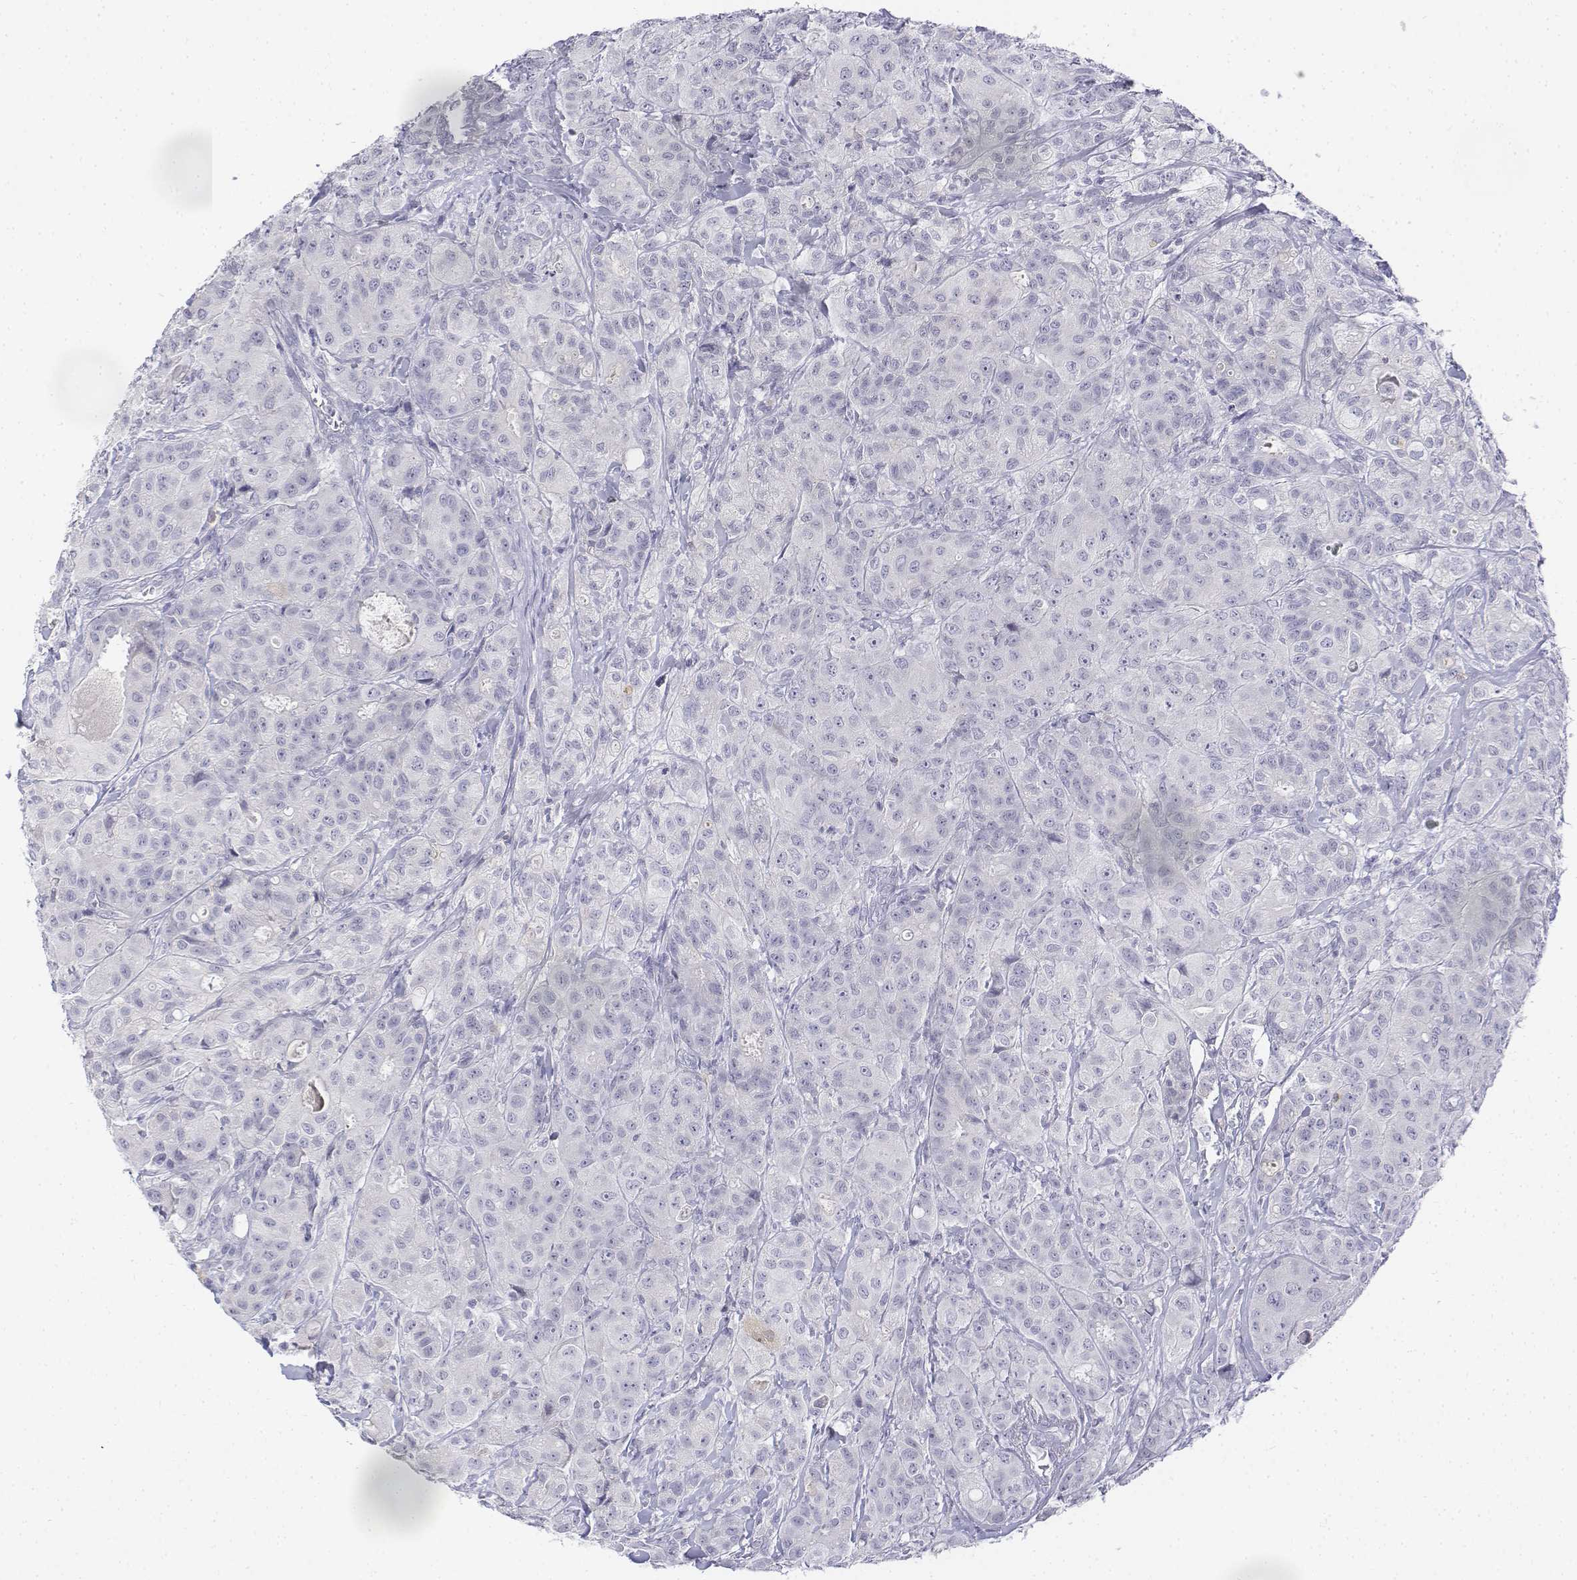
{"staining": {"intensity": "negative", "quantity": "none", "location": "none"}, "tissue": "breast cancer", "cell_type": "Tumor cells", "image_type": "cancer", "snomed": [{"axis": "morphology", "description": "Duct carcinoma"}, {"axis": "topography", "description": "Breast"}], "caption": "Histopathology image shows no protein expression in tumor cells of intraductal carcinoma (breast) tissue. Nuclei are stained in blue.", "gene": "CD3E", "patient": {"sex": "female", "age": 43}}